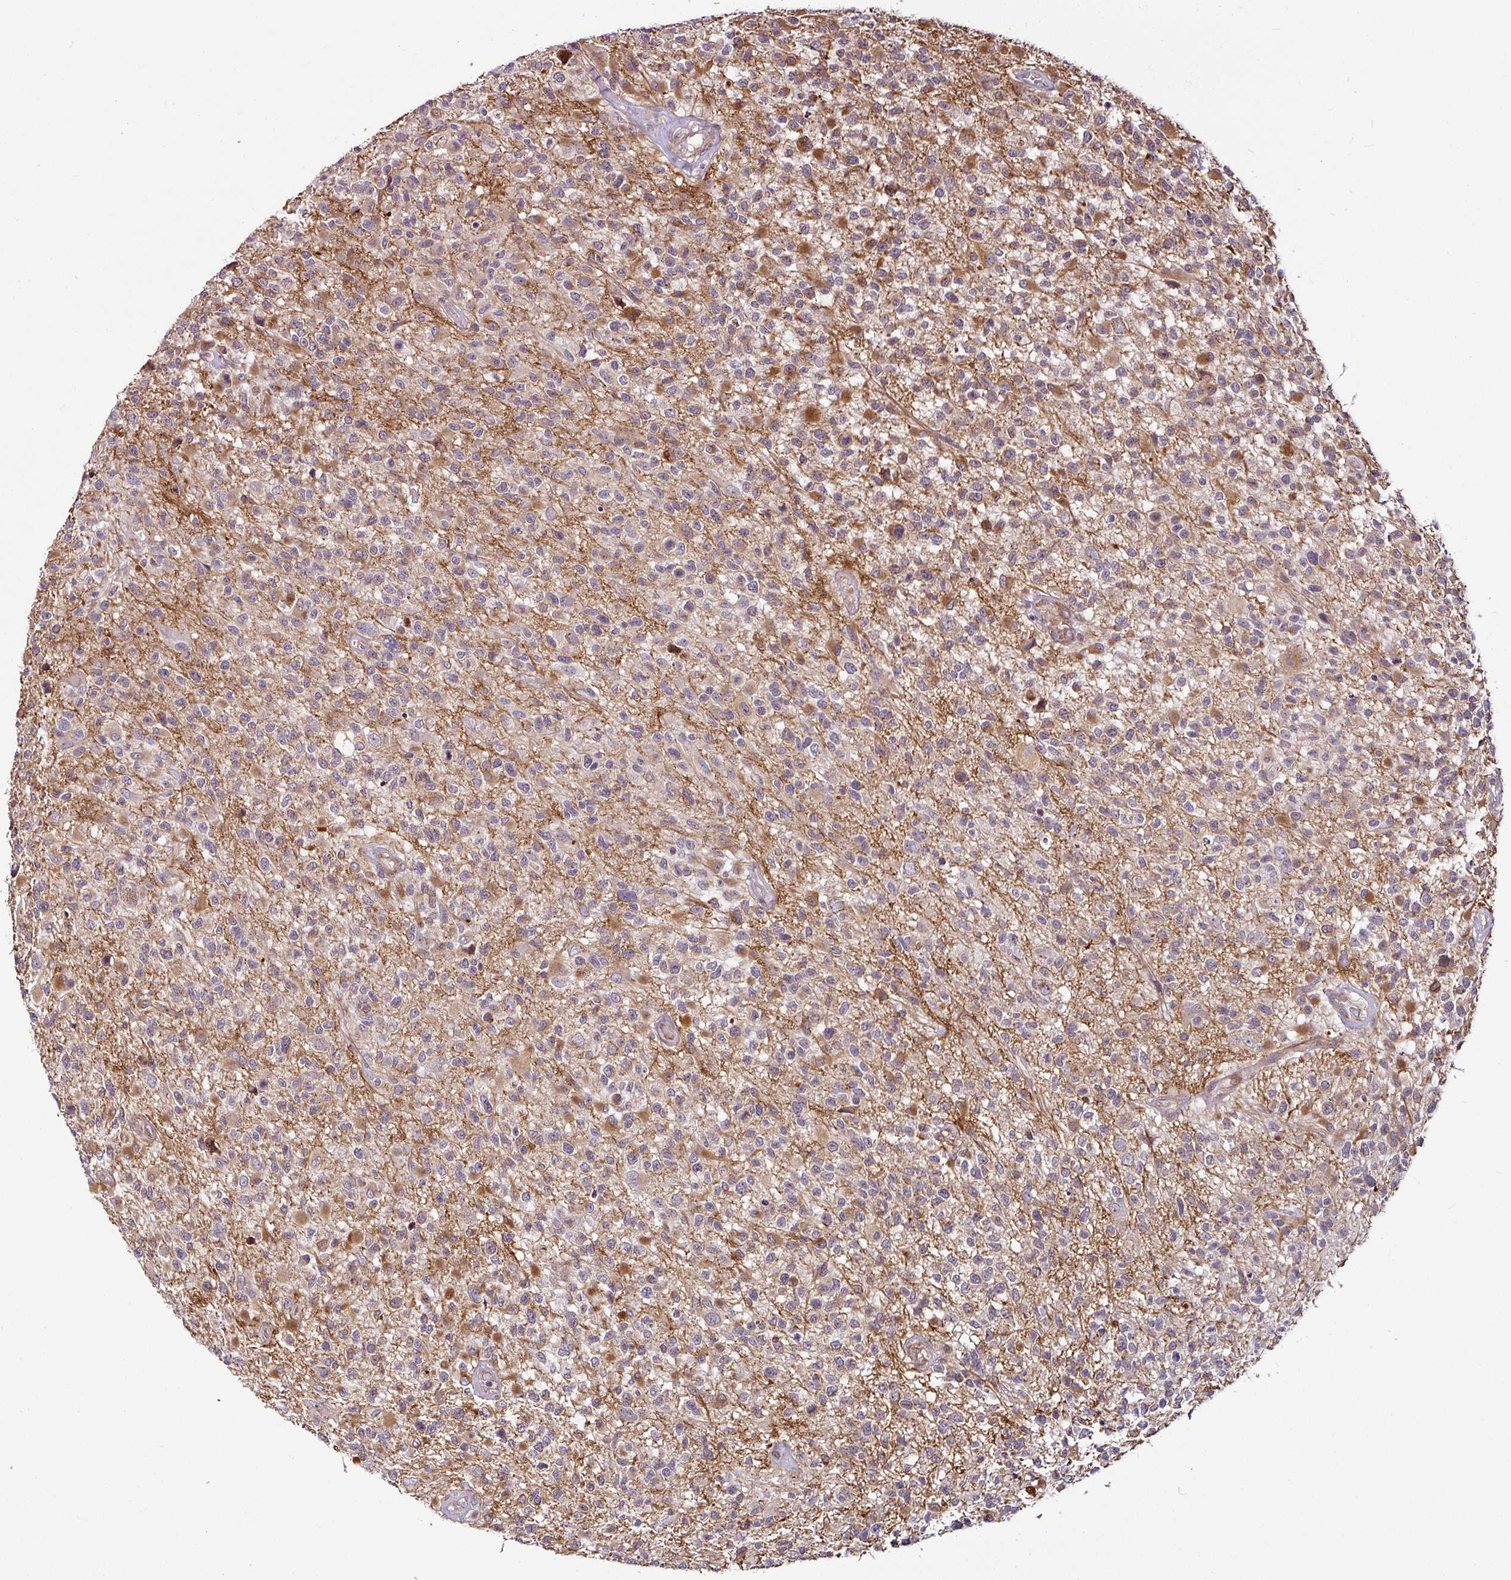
{"staining": {"intensity": "moderate", "quantity": "<25%", "location": "cytoplasmic/membranous"}, "tissue": "glioma", "cell_type": "Tumor cells", "image_type": "cancer", "snomed": [{"axis": "morphology", "description": "Glioma, malignant, High grade"}, {"axis": "morphology", "description": "Glioblastoma, NOS"}, {"axis": "topography", "description": "Brain"}], "caption": "Human glioma stained for a protein (brown) reveals moderate cytoplasmic/membranous positive staining in approximately <25% of tumor cells.", "gene": "DCAF13", "patient": {"sex": "male", "age": 60}}